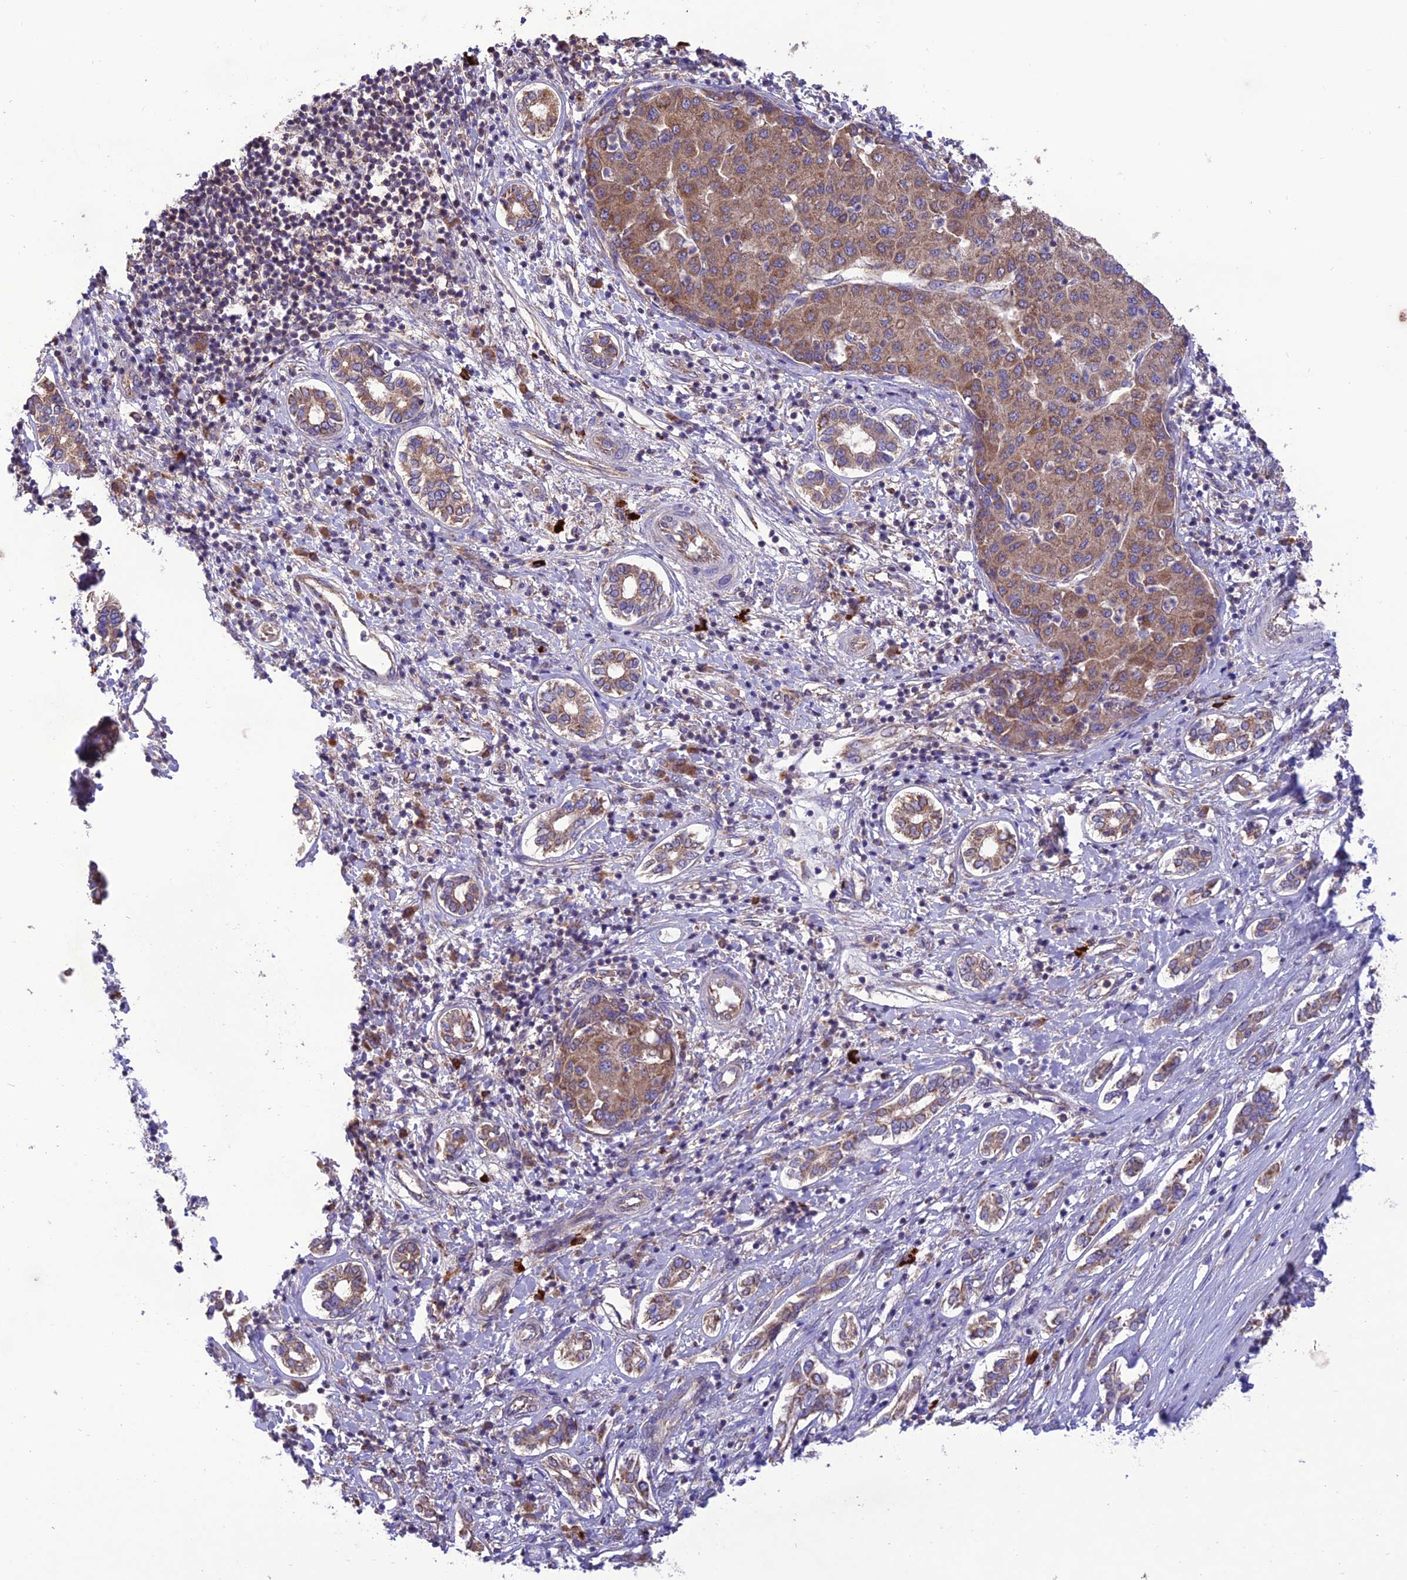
{"staining": {"intensity": "moderate", "quantity": ">75%", "location": "cytoplasmic/membranous"}, "tissue": "liver cancer", "cell_type": "Tumor cells", "image_type": "cancer", "snomed": [{"axis": "morphology", "description": "Carcinoma, Hepatocellular, NOS"}, {"axis": "topography", "description": "Liver"}], "caption": "A medium amount of moderate cytoplasmic/membranous expression is appreciated in approximately >75% of tumor cells in liver cancer tissue.", "gene": "NDUFAF1", "patient": {"sex": "male", "age": 65}}